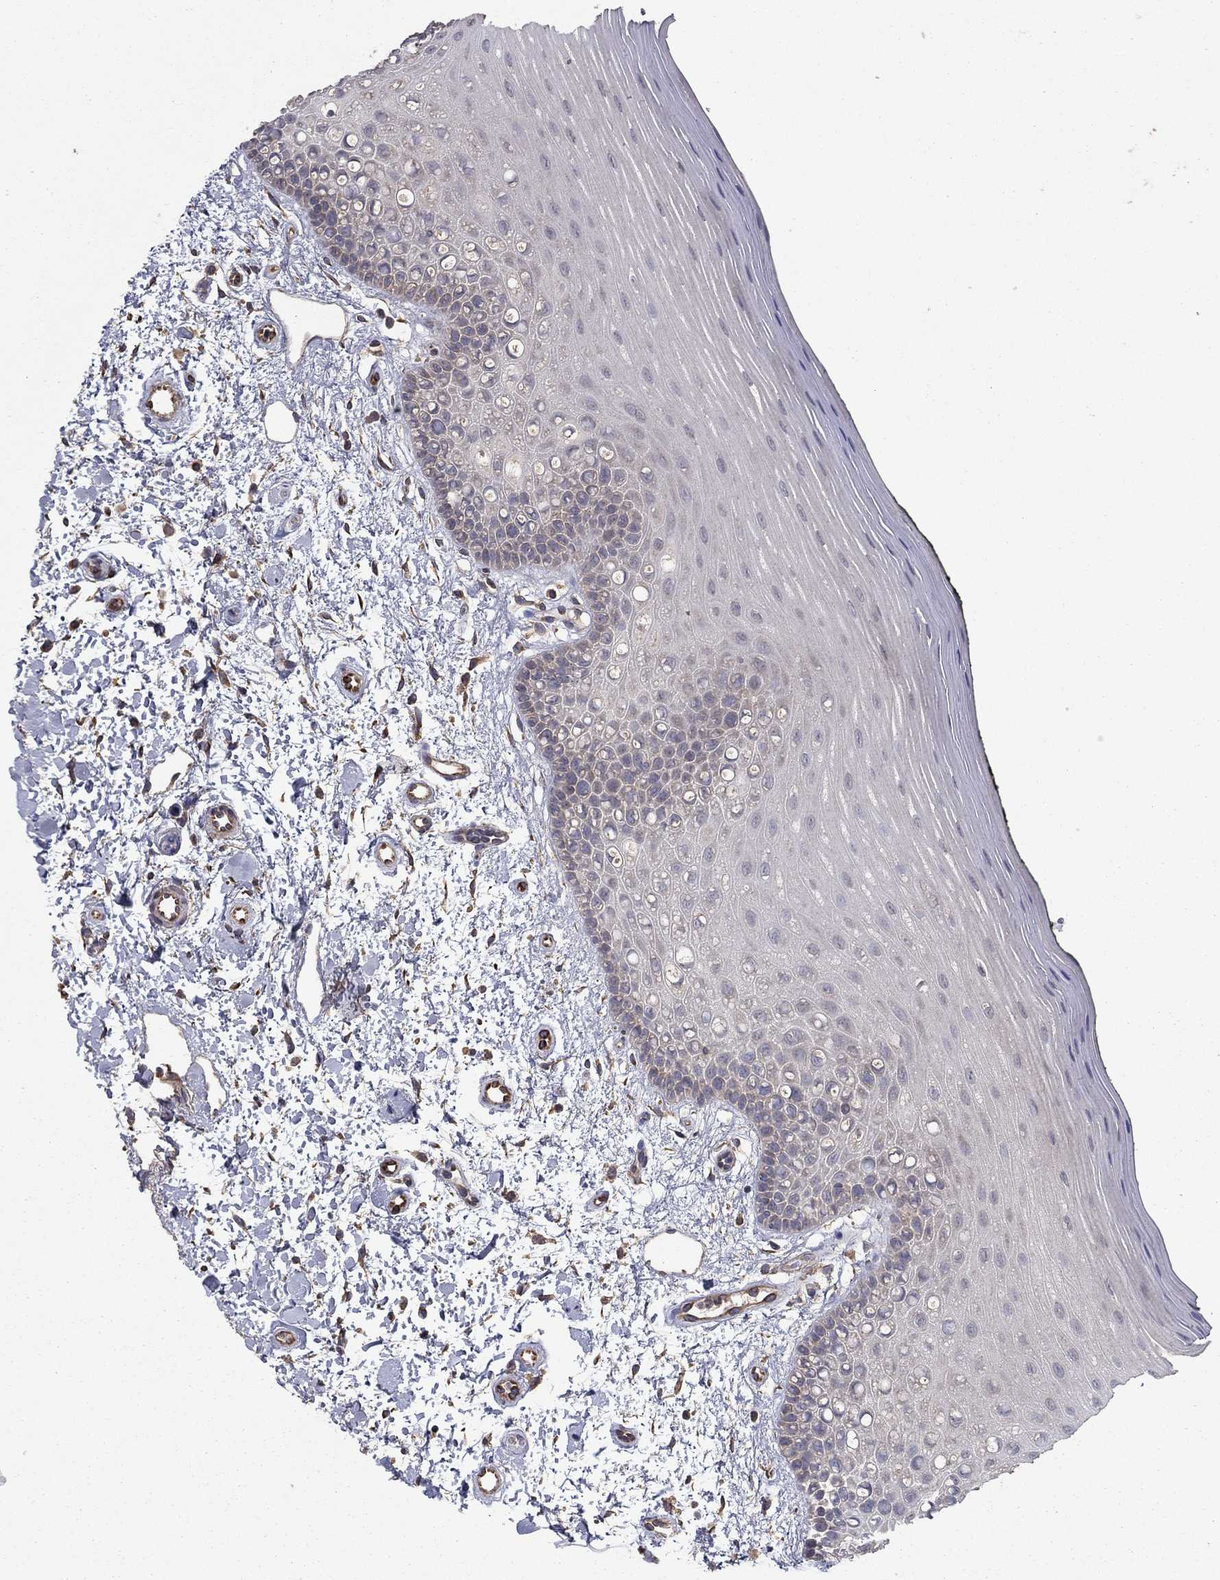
{"staining": {"intensity": "negative", "quantity": "none", "location": "none"}, "tissue": "oral mucosa", "cell_type": "Squamous epithelial cells", "image_type": "normal", "snomed": [{"axis": "morphology", "description": "Normal tissue, NOS"}, {"axis": "topography", "description": "Oral tissue"}], "caption": "Squamous epithelial cells are negative for brown protein staining in normal oral mucosa.", "gene": "FLT4", "patient": {"sex": "female", "age": 78}}